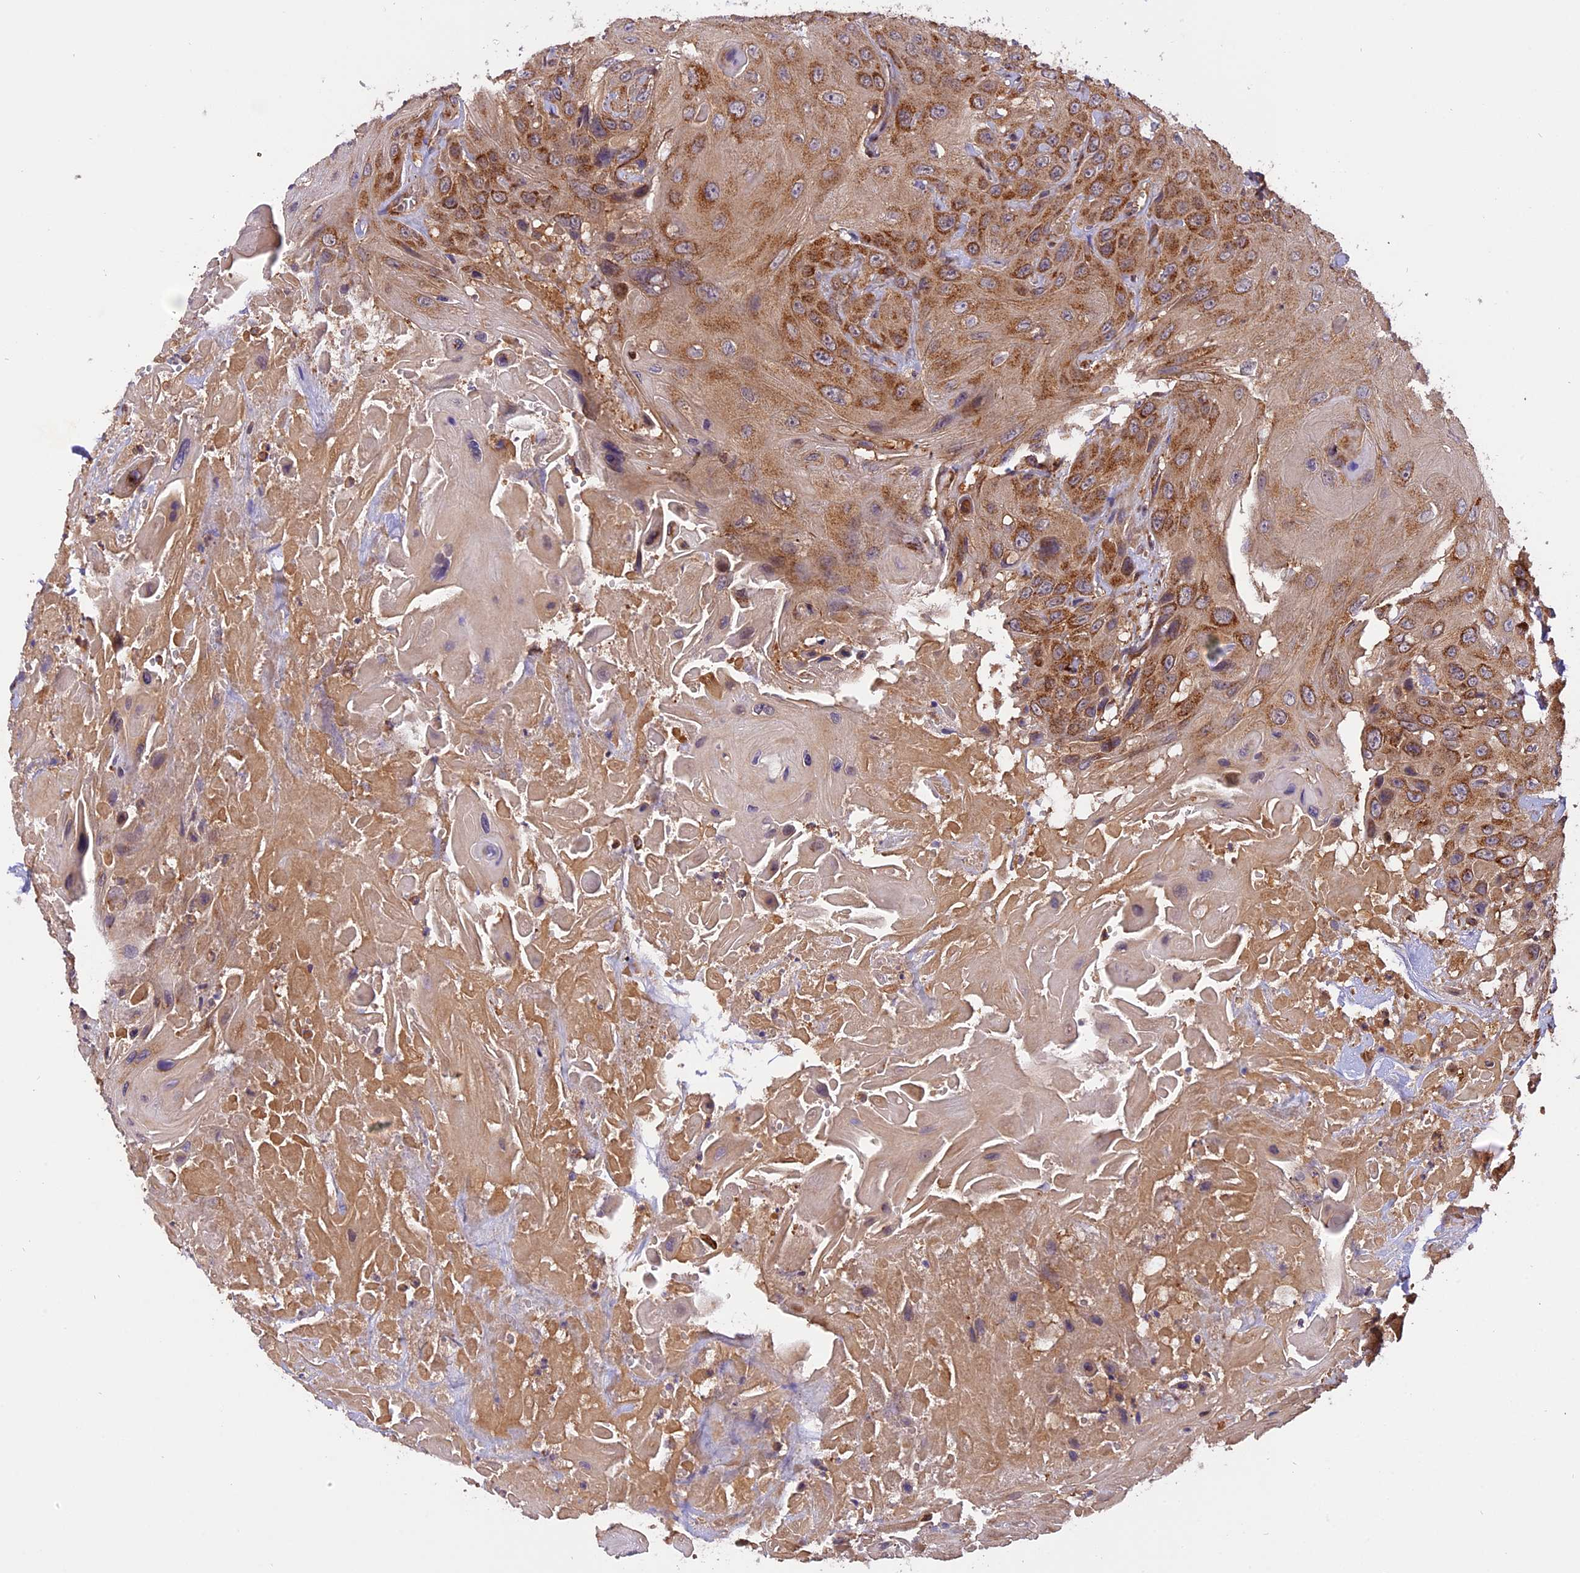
{"staining": {"intensity": "strong", "quantity": ">75%", "location": "cytoplasmic/membranous"}, "tissue": "head and neck cancer", "cell_type": "Tumor cells", "image_type": "cancer", "snomed": [{"axis": "morphology", "description": "Squamous cell carcinoma, NOS"}, {"axis": "topography", "description": "Head-Neck"}], "caption": "This photomicrograph reveals immunohistochemistry (IHC) staining of head and neck cancer, with high strong cytoplasmic/membranous expression in about >75% of tumor cells.", "gene": "PEX3", "patient": {"sex": "male", "age": 81}}